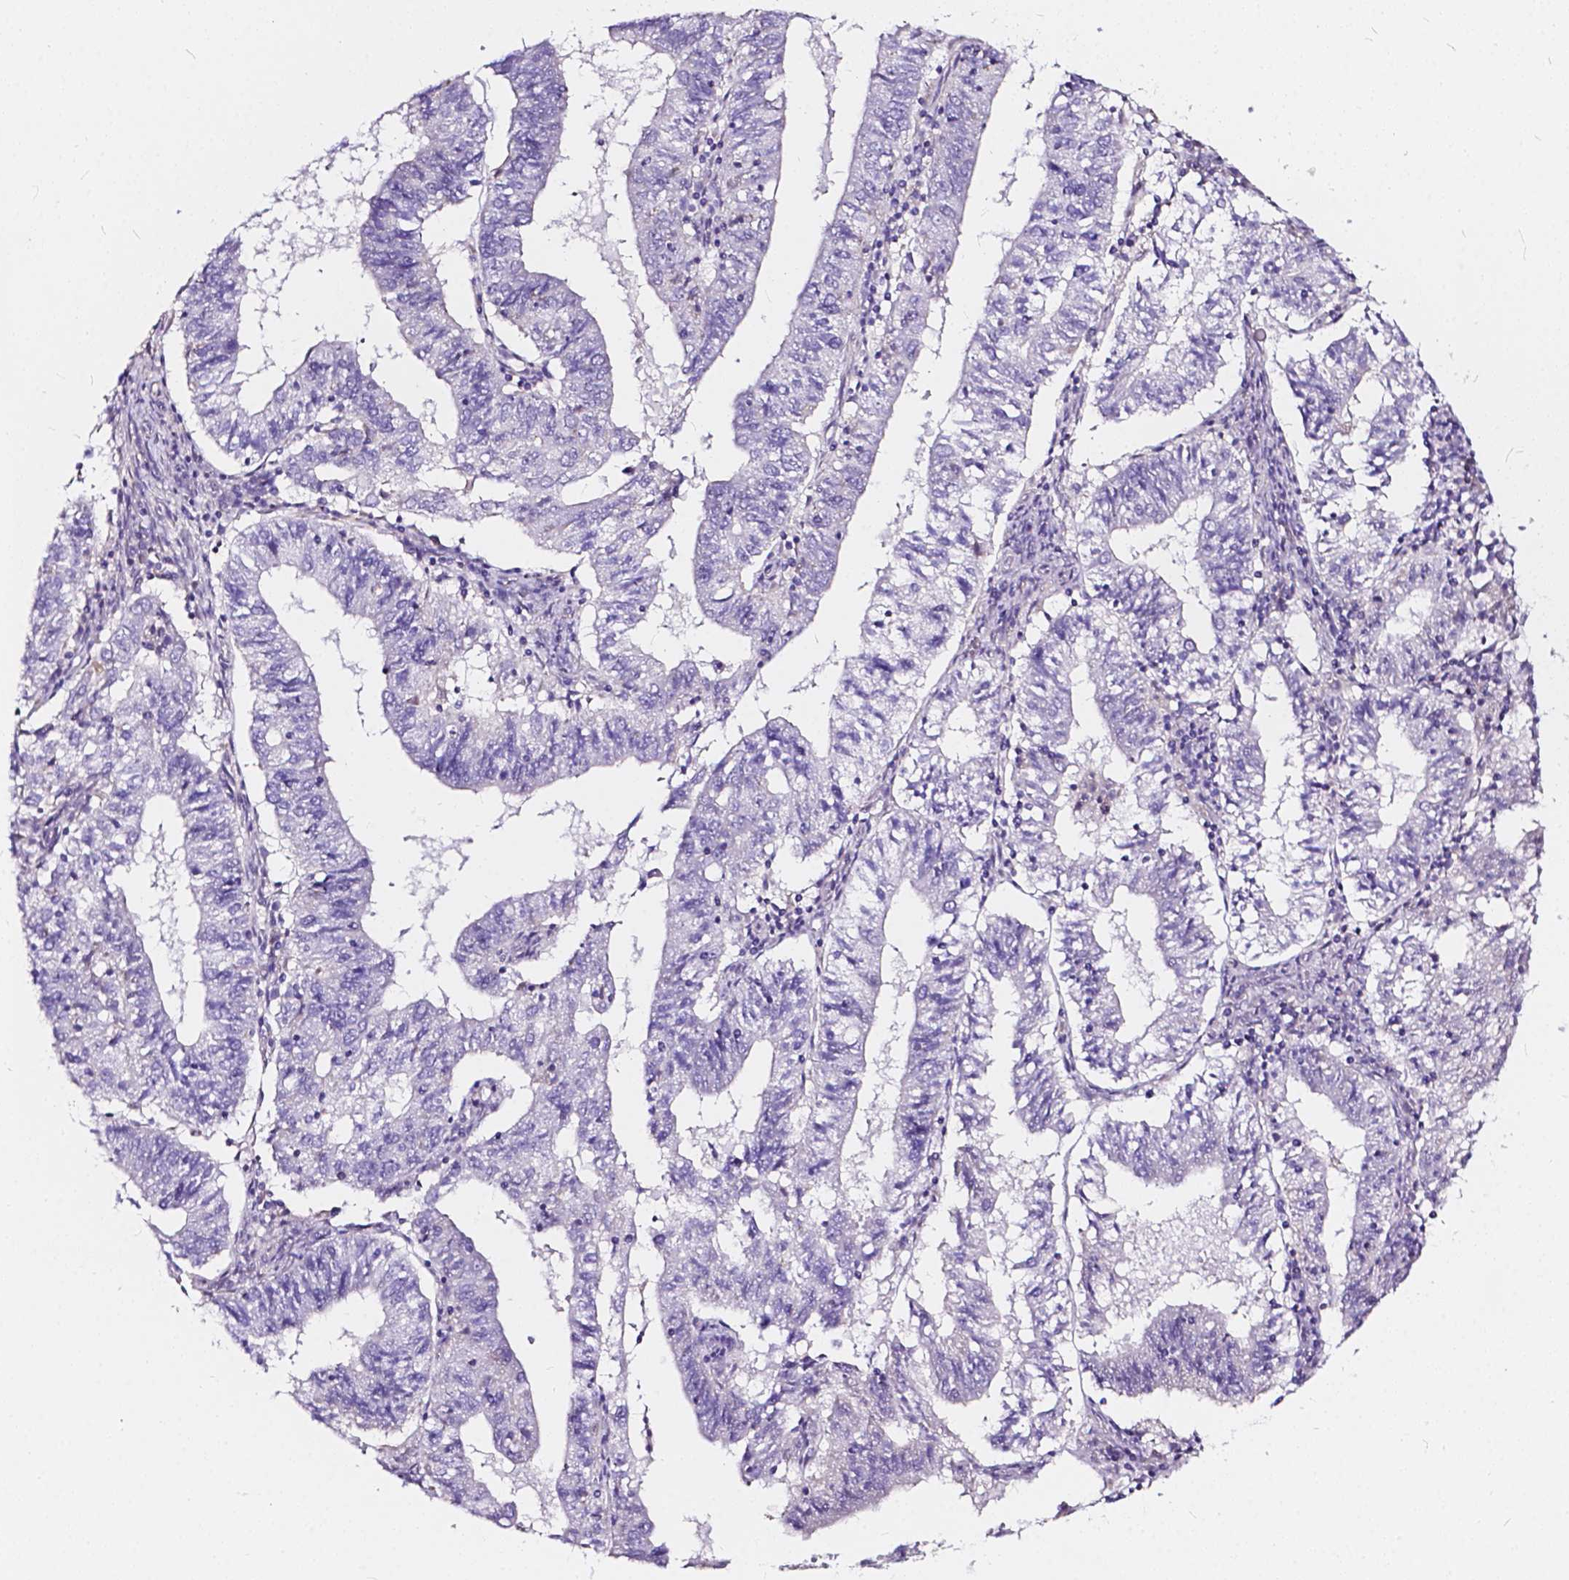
{"staining": {"intensity": "negative", "quantity": "none", "location": "none"}, "tissue": "endometrial cancer", "cell_type": "Tumor cells", "image_type": "cancer", "snomed": [{"axis": "morphology", "description": "Adenocarcinoma, NOS"}, {"axis": "topography", "description": "Endometrium"}], "caption": "Immunohistochemistry (IHC) photomicrograph of human endometrial adenocarcinoma stained for a protein (brown), which reveals no expression in tumor cells.", "gene": "CLSTN2", "patient": {"sex": "female", "age": 82}}